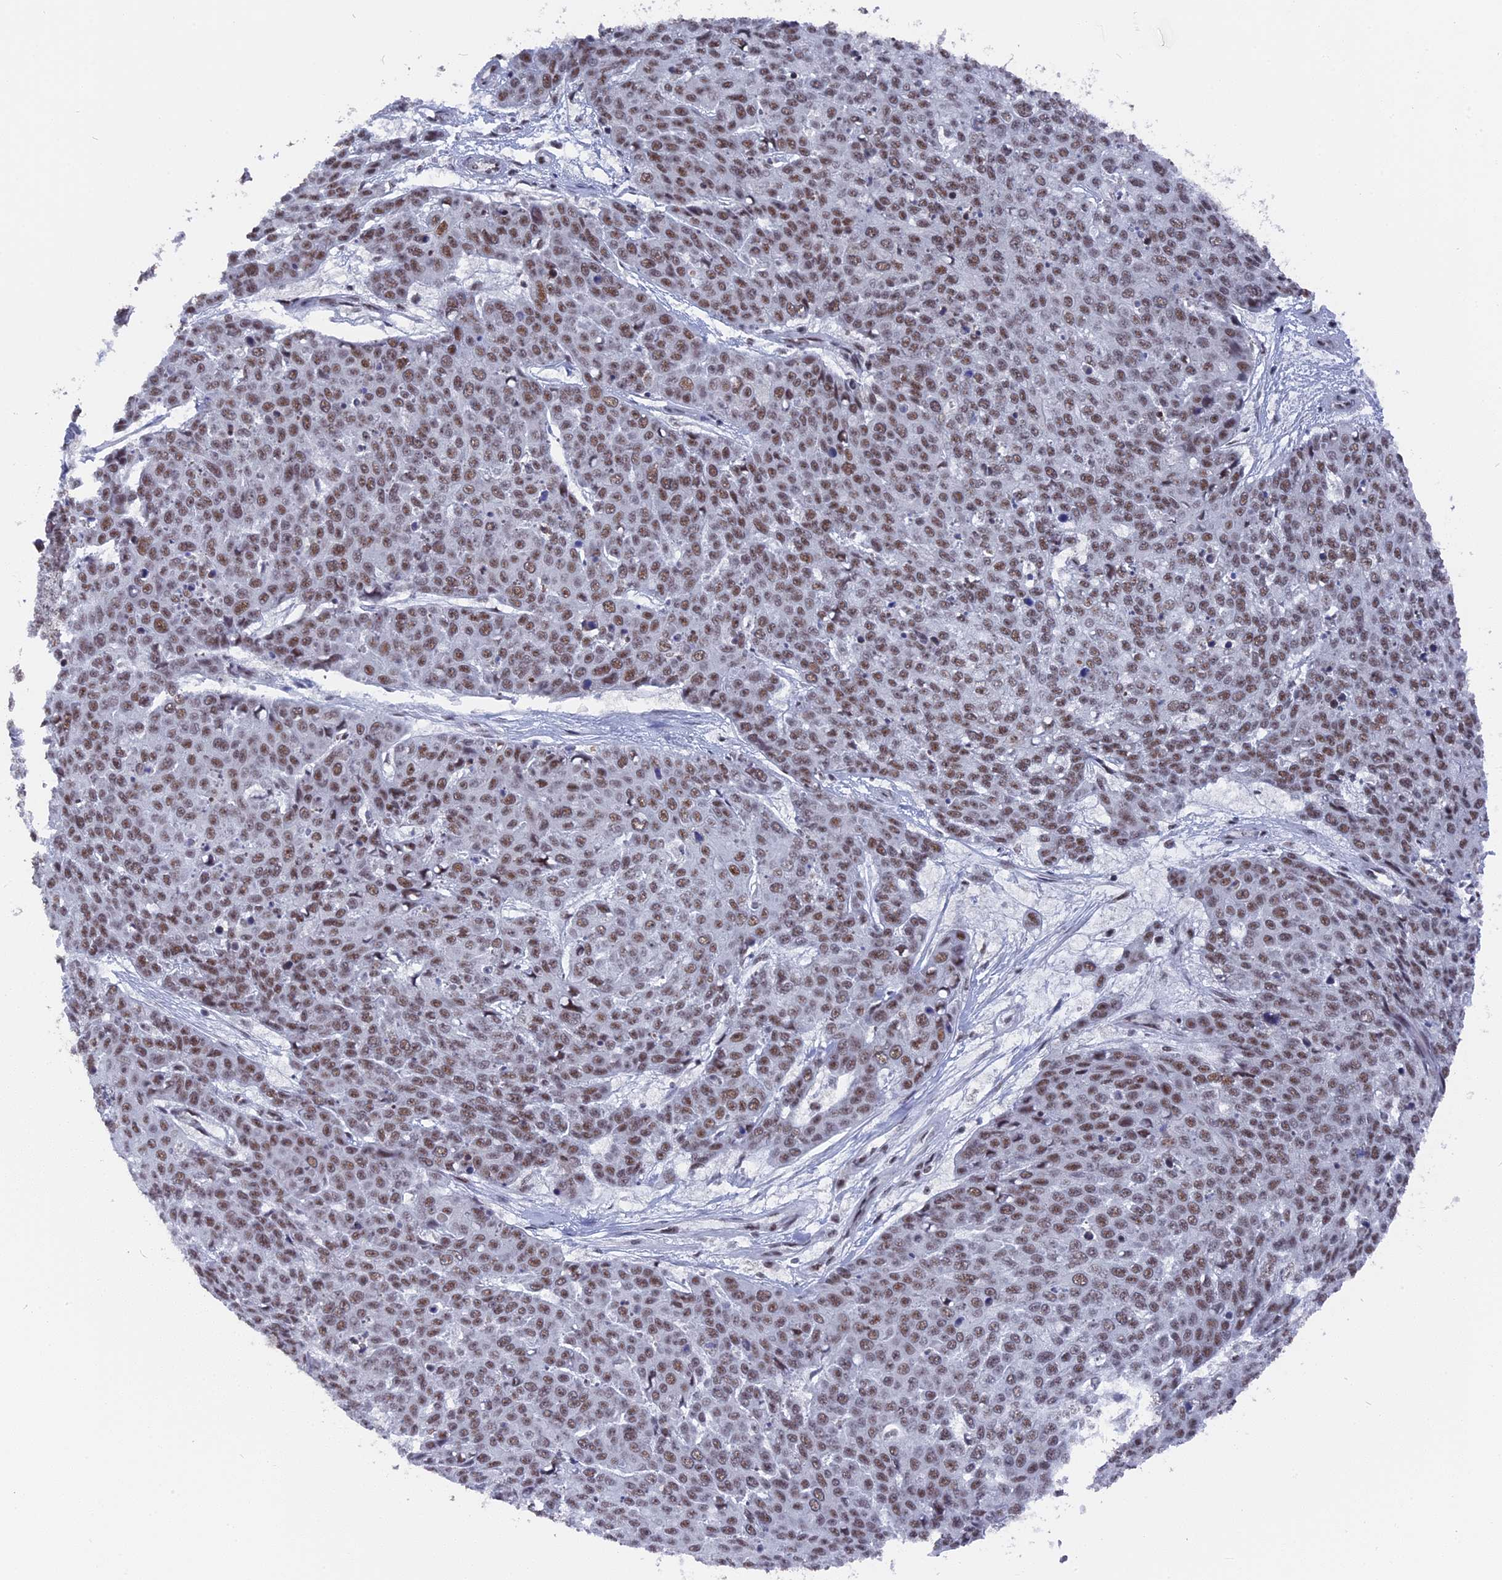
{"staining": {"intensity": "moderate", "quantity": ">75%", "location": "nuclear"}, "tissue": "skin cancer", "cell_type": "Tumor cells", "image_type": "cancer", "snomed": [{"axis": "morphology", "description": "Squamous cell carcinoma, NOS"}, {"axis": "topography", "description": "Skin"}], "caption": "This photomicrograph shows skin cancer stained with IHC to label a protein in brown. The nuclear of tumor cells show moderate positivity for the protein. Nuclei are counter-stained blue.", "gene": "SF3A2", "patient": {"sex": "male", "age": 71}}